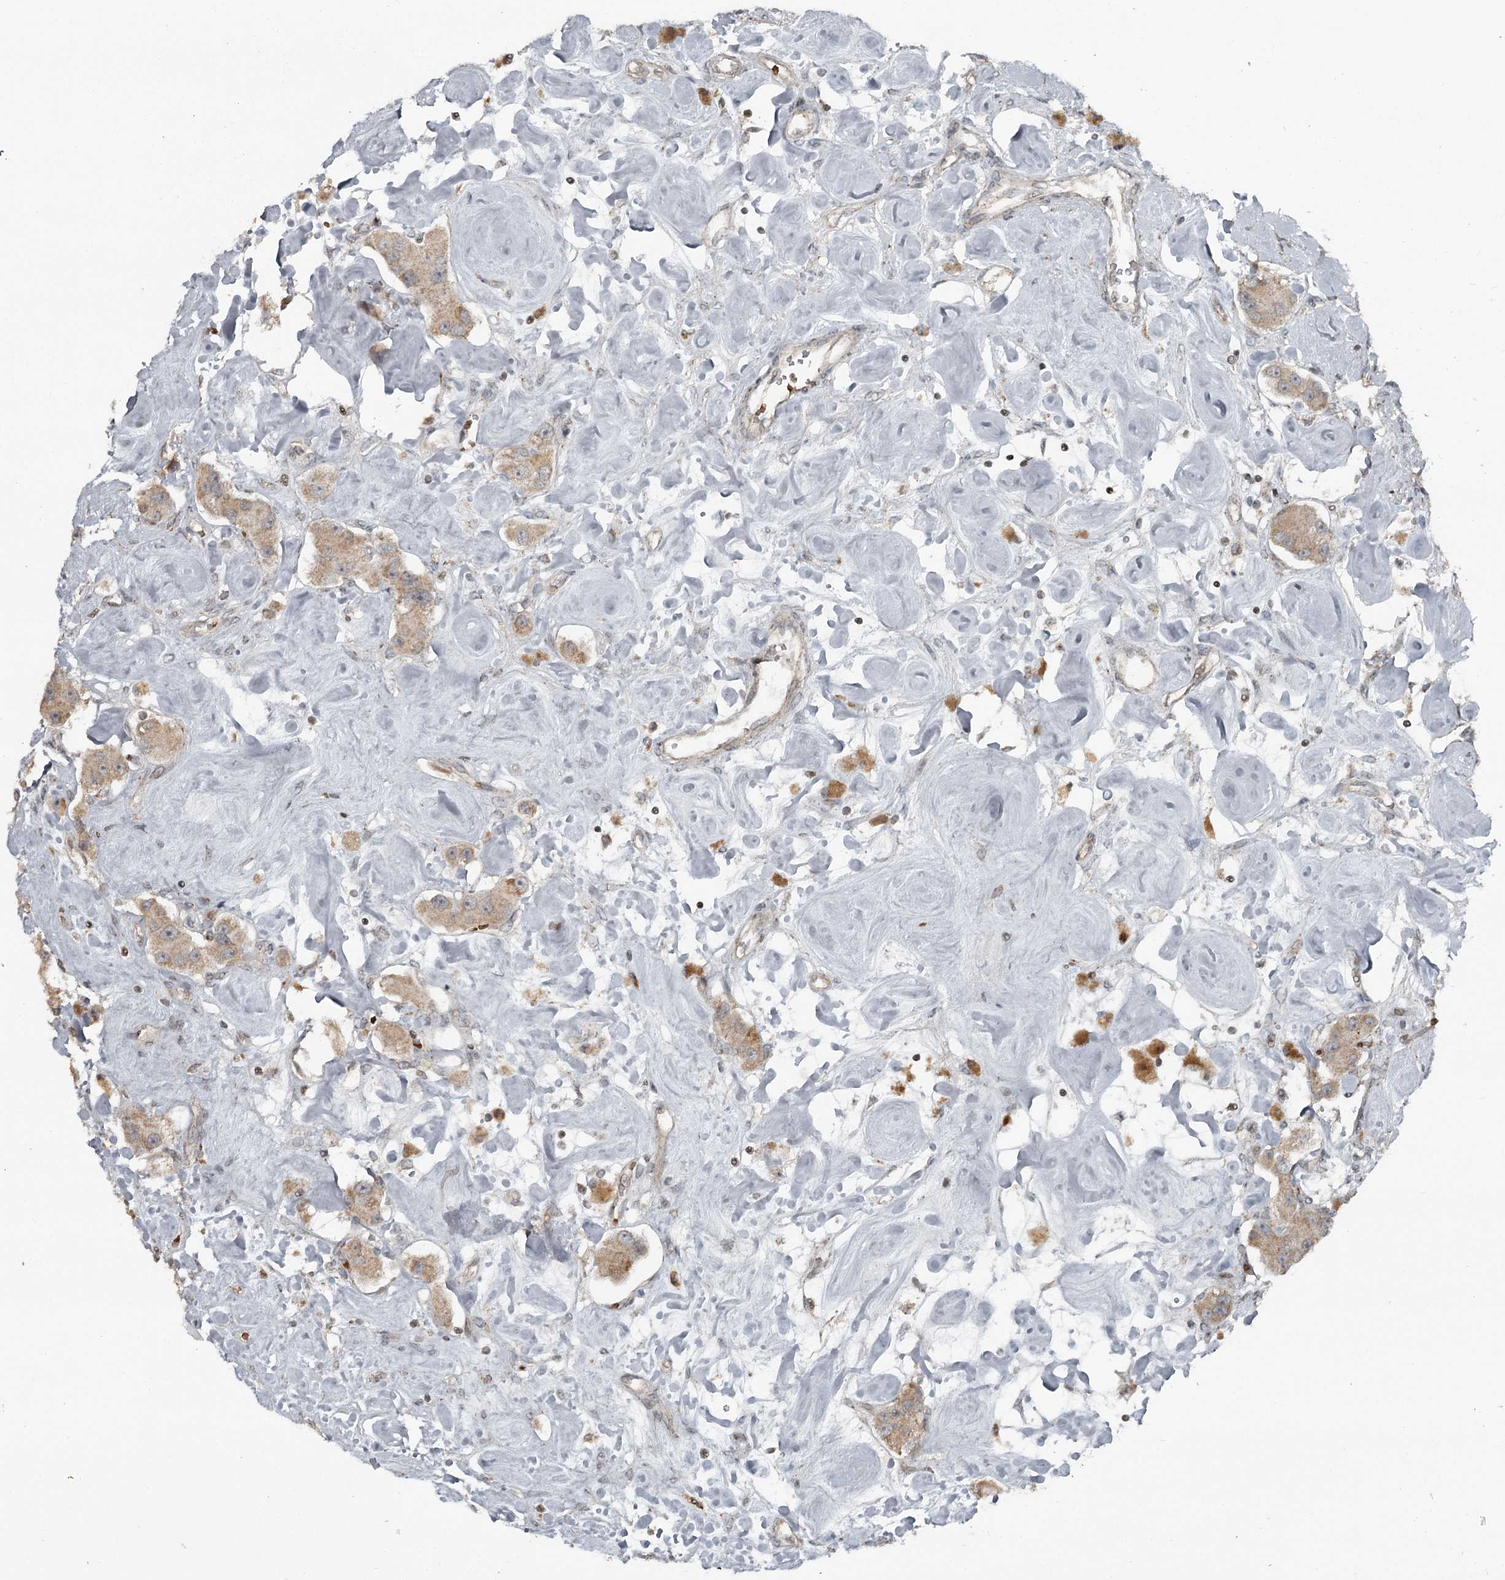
{"staining": {"intensity": "weak", "quantity": "25%-75%", "location": "cytoplasmic/membranous"}, "tissue": "carcinoid", "cell_type": "Tumor cells", "image_type": "cancer", "snomed": [{"axis": "morphology", "description": "Carcinoid, malignant, NOS"}, {"axis": "topography", "description": "Pancreas"}], "caption": "IHC micrograph of carcinoid stained for a protein (brown), which shows low levels of weak cytoplasmic/membranous staining in approximately 25%-75% of tumor cells.", "gene": "RASSF8", "patient": {"sex": "male", "age": 41}}